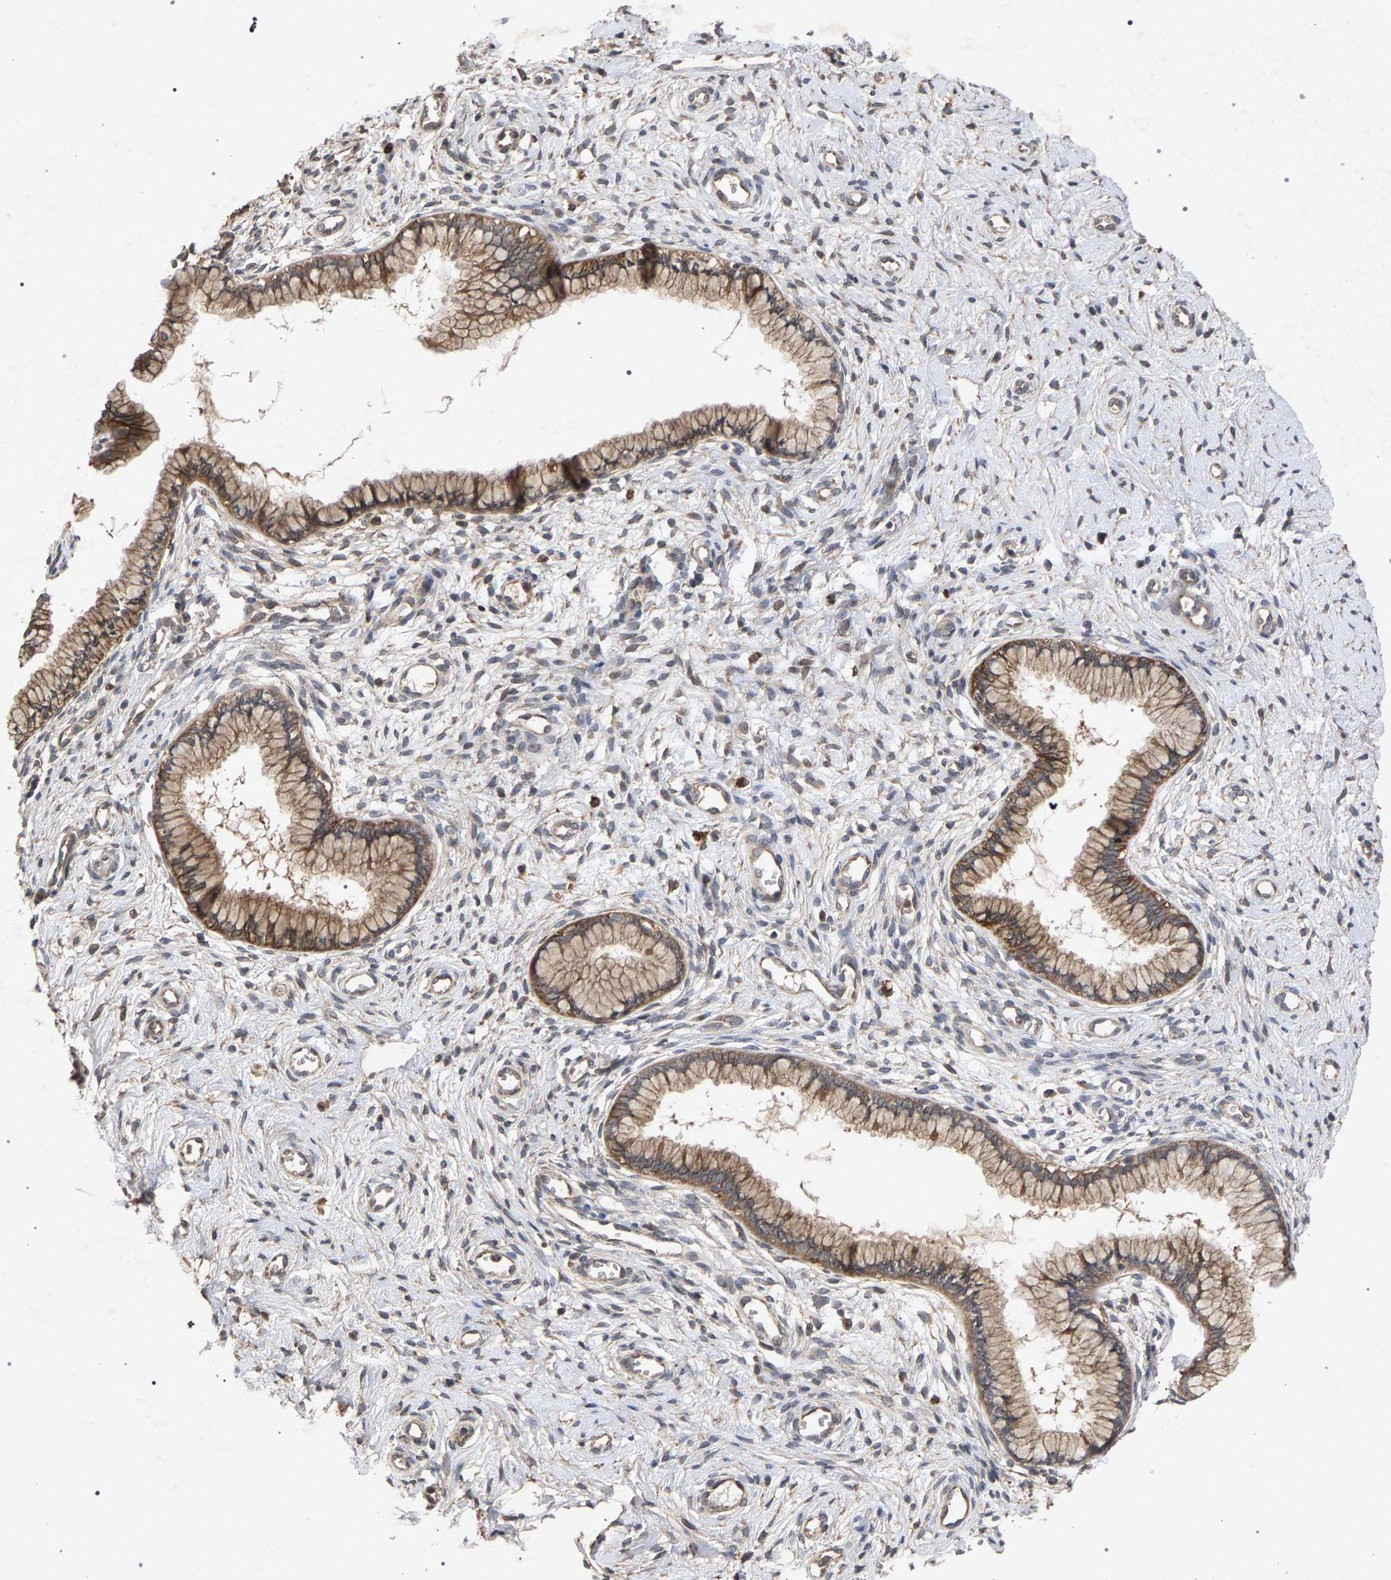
{"staining": {"intensity": "moderate", "quantity": ">75%", "location": "cytoplasmic/membranous"}, "tissue": "cervix", "cell_type": "Glandular cells", "image_type": "normal", "snomed": [{"axis": "morphology", "description": "Normal tissue, NOS"}, {"axis": "topography", "description": "Cervix"}], "caption": "The immunohistochemical stain labels moderate cytoplasmic/membranous staining in glandular cells of benign cervix.", "gene": "SLC4A4", "patient": {"sex": "female", "age": 65}}